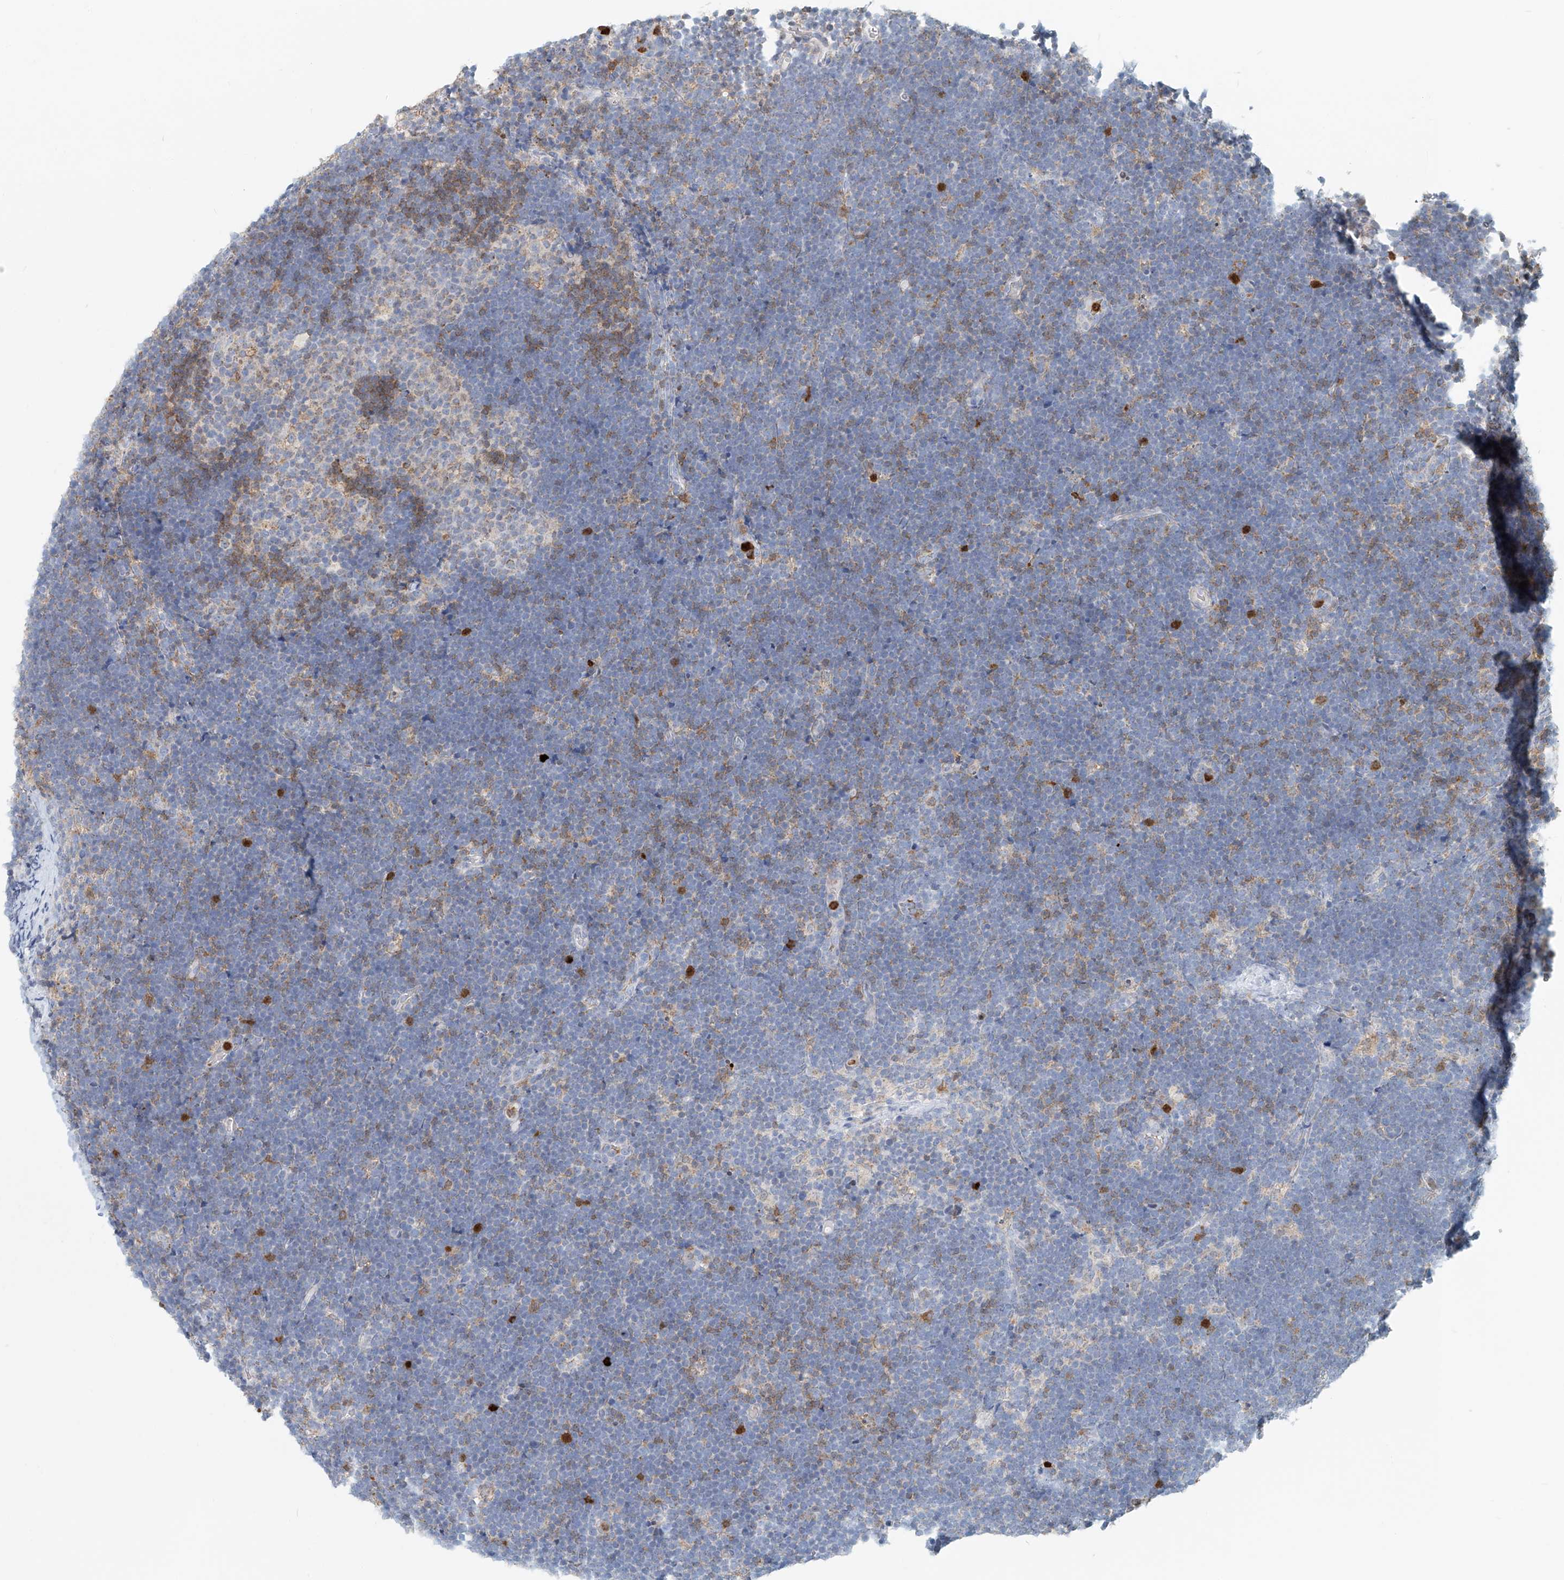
{"staining": {"intensity": "negative", "quantity": "none", "location": "none"}, "tissue": "lymphoma", "cell_type": "Tumor cells", "image_type": "cancer", "snomed": [{"axis": "morphology", "description": "Malignant lymphoma, non-Hodgkin's type, High grade"}, {"axis": "topography", "description": "Lymph node"}], "caption": "This histopathology image is of malignant lymphoma, non-Hodgkin's type (high-grade) stained with immunohistochemistry to label a protein in brown with the nuclei are counter-stained blue. There is no positivity in tumor cells.", "gene": "PTPRA", "patient": {"sex": "male", "age": 13}}